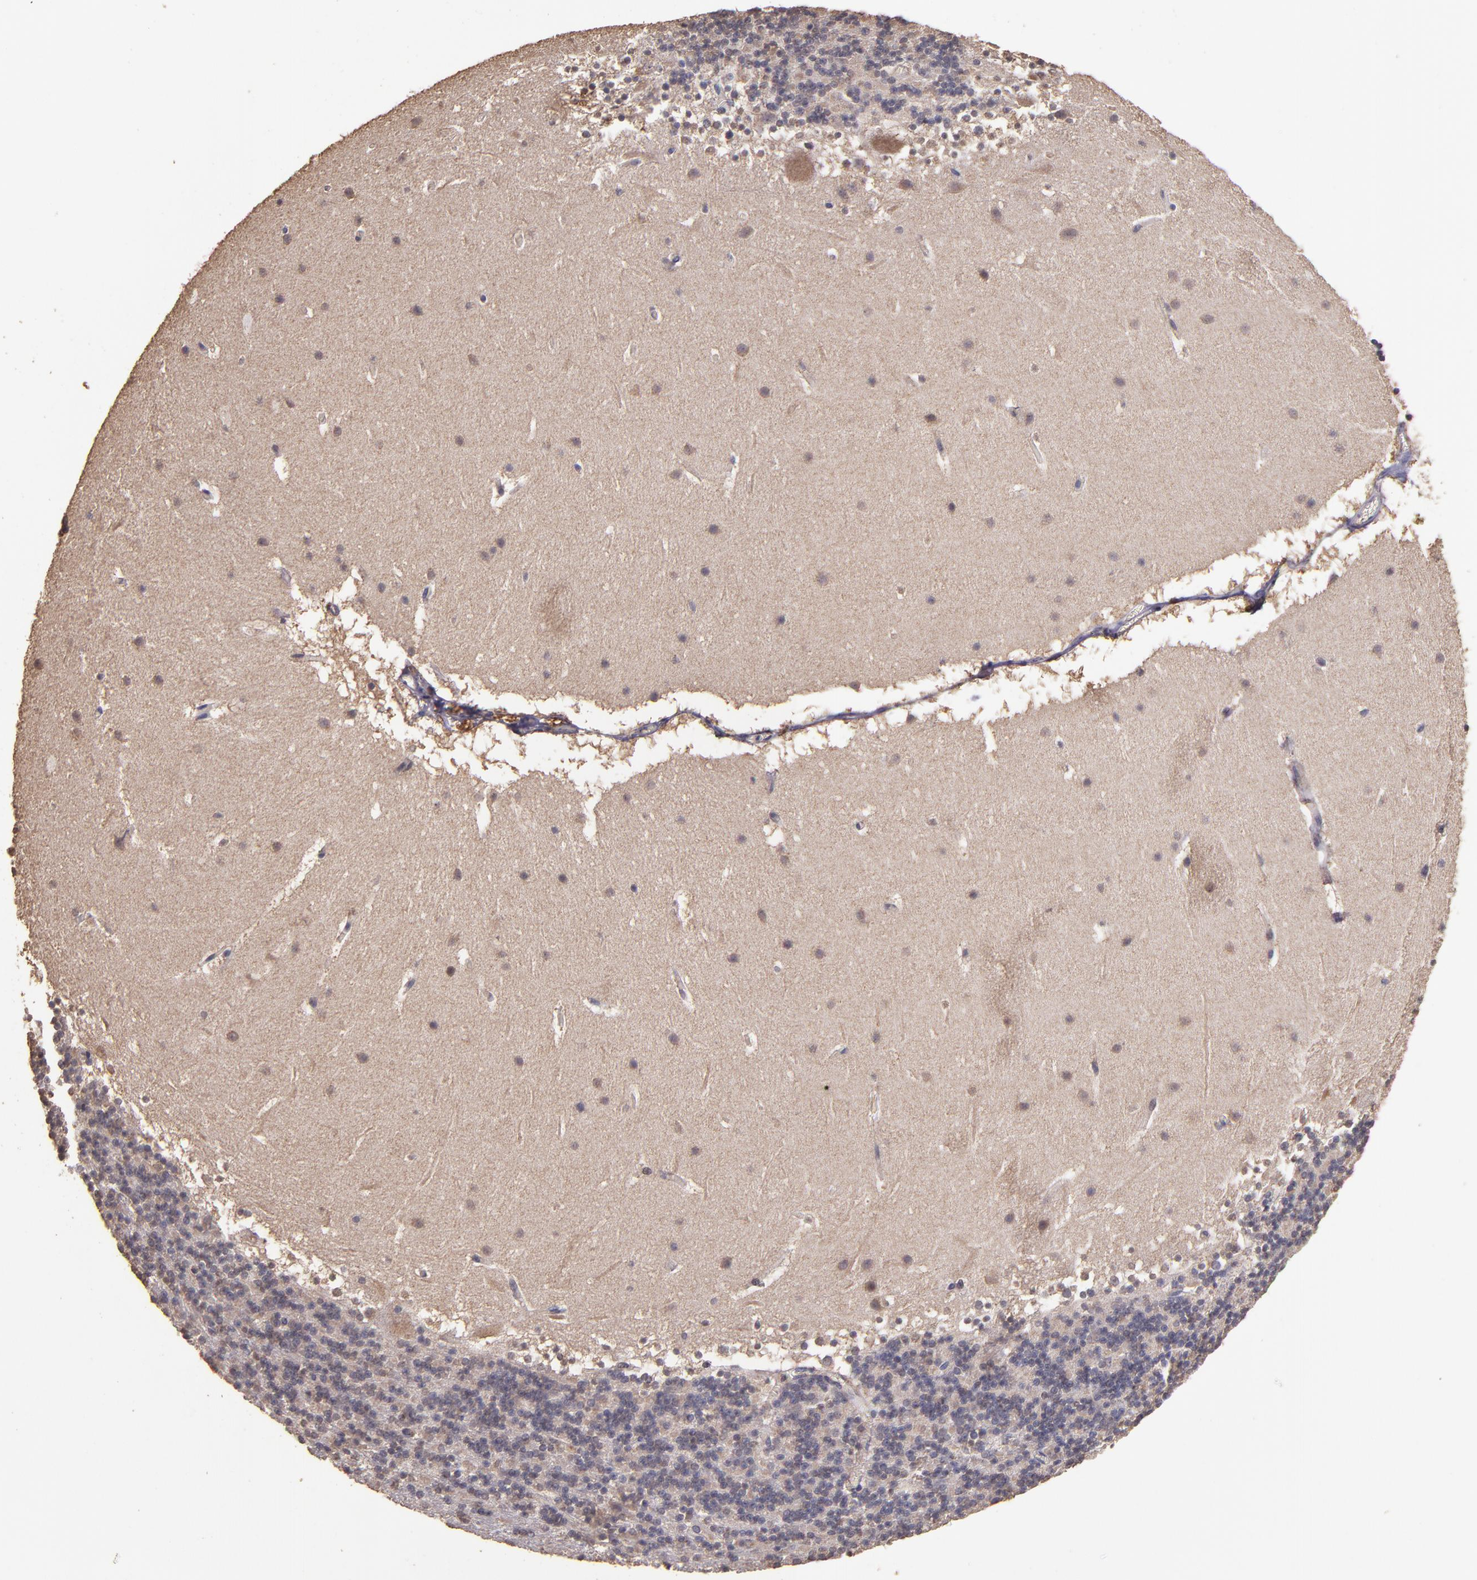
{"staining": {"intensity": "negative", "quantity": "none", "location": "none"}, "tissue": "cerebellum", "cell_type": "Cells in granular layer", "image_type": "normal", "snomed": [{"axis": "morphology", "description": "Normal tissue, NOS"}, {"axis": "topography", "description": "Cerebellum"}], "caption": "Immunohistochemical staining of normal cerebellum demonstrates no significant expression in cells in granular layer.", "gene": "HECTD1", "patient": {"sex": "male", "age": 45}}